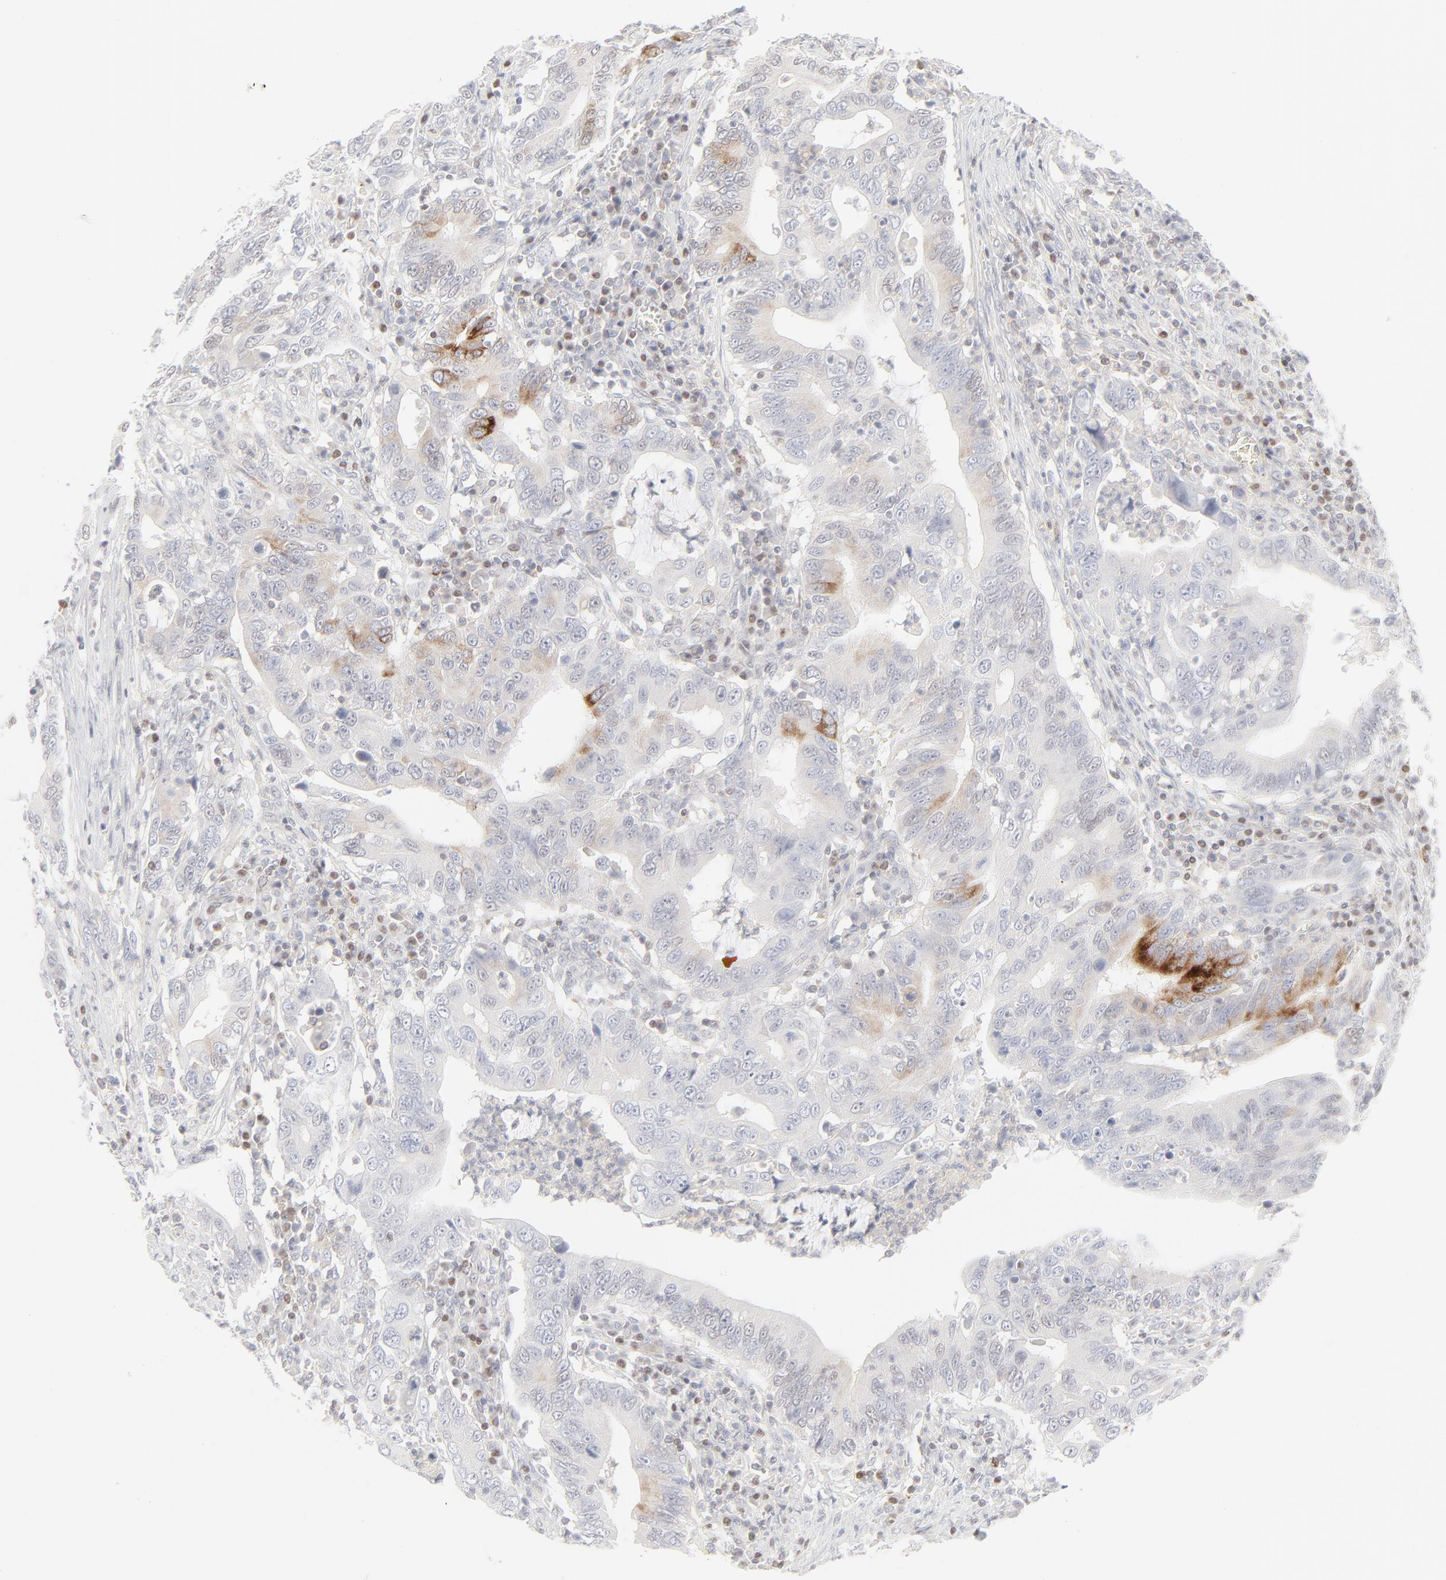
{"staining": {"intensity": "moderate", "quantity": "<25%", "location": "cytoplasmic/membranous"}, "tissue": "stomach cancer", "cell_type": "Tumor cells", "image_type": "cancer", "snomed": [{"axis": "morphology", "description": "Adenocarcinoma, NOS"}, {"axis": "topography", "description": "Stomach, upper"}], "caption": "A micrograph of human adenocarcinoma (stomach) stained for a protein shows moderate cytoplasmic/membranous brown staining in tumor cells. The protein is shown in brown color, while the nuclei are stained blue.", "gene": "PRKCB", "patient": {"sex": "male", "age": 63}}